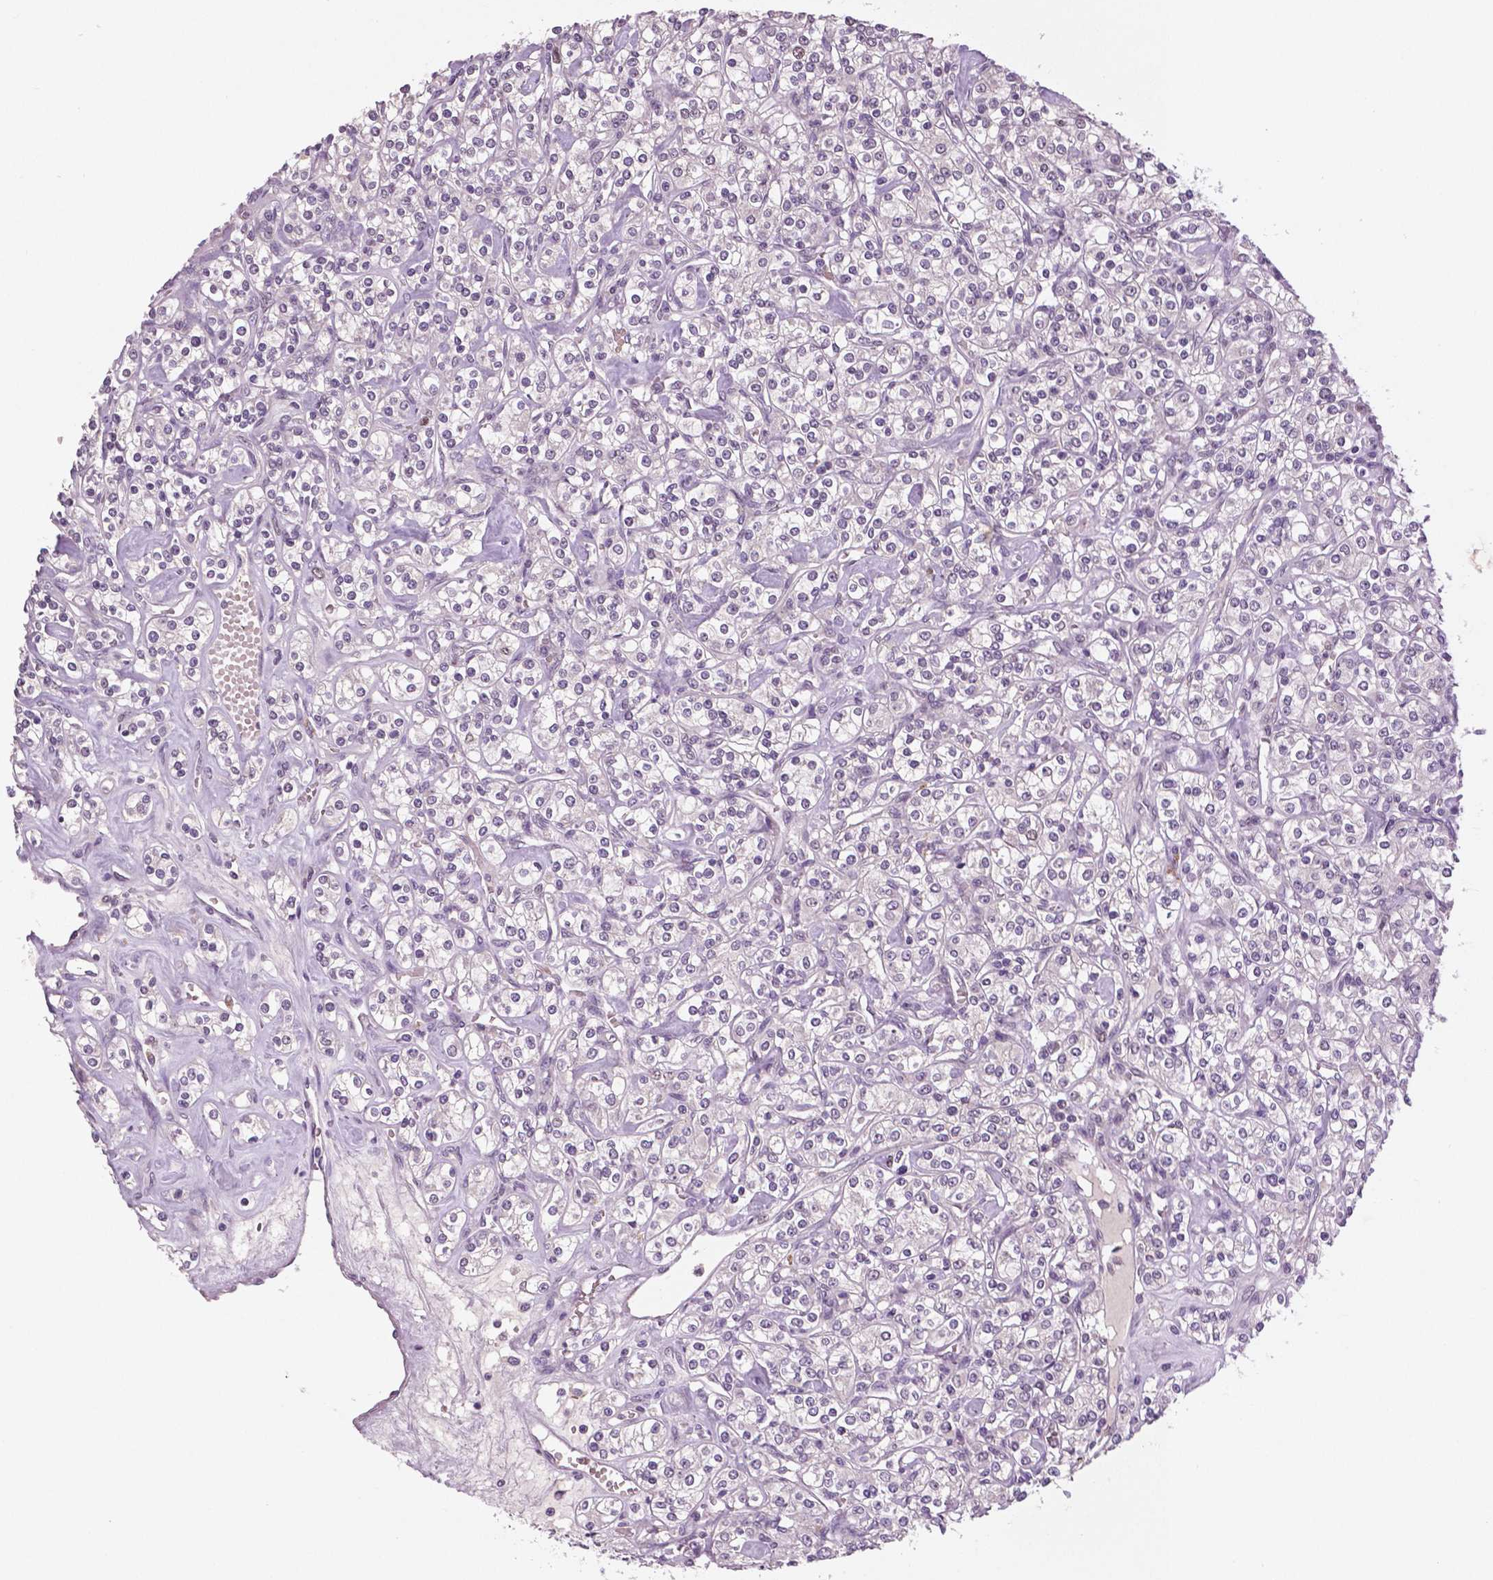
{"staining": {"intensity": "negative", "quantity": "none", "location": "none"}, "tissue": "renal cancer", "cell_type": "Tumor cells", "image_type": "cancer", "snomed": [{"axis": "morphology", "description": "Adenocarcinoma, NOS"}, {"axis": "topography", "description": "Kidney"}], "caption": "Protein analysis of adenocarcinoma (renal) demonstrates no significant positivity in tumor cells.", "gene": "MKI67", "patient": {"sex": "male", "age": 77}}